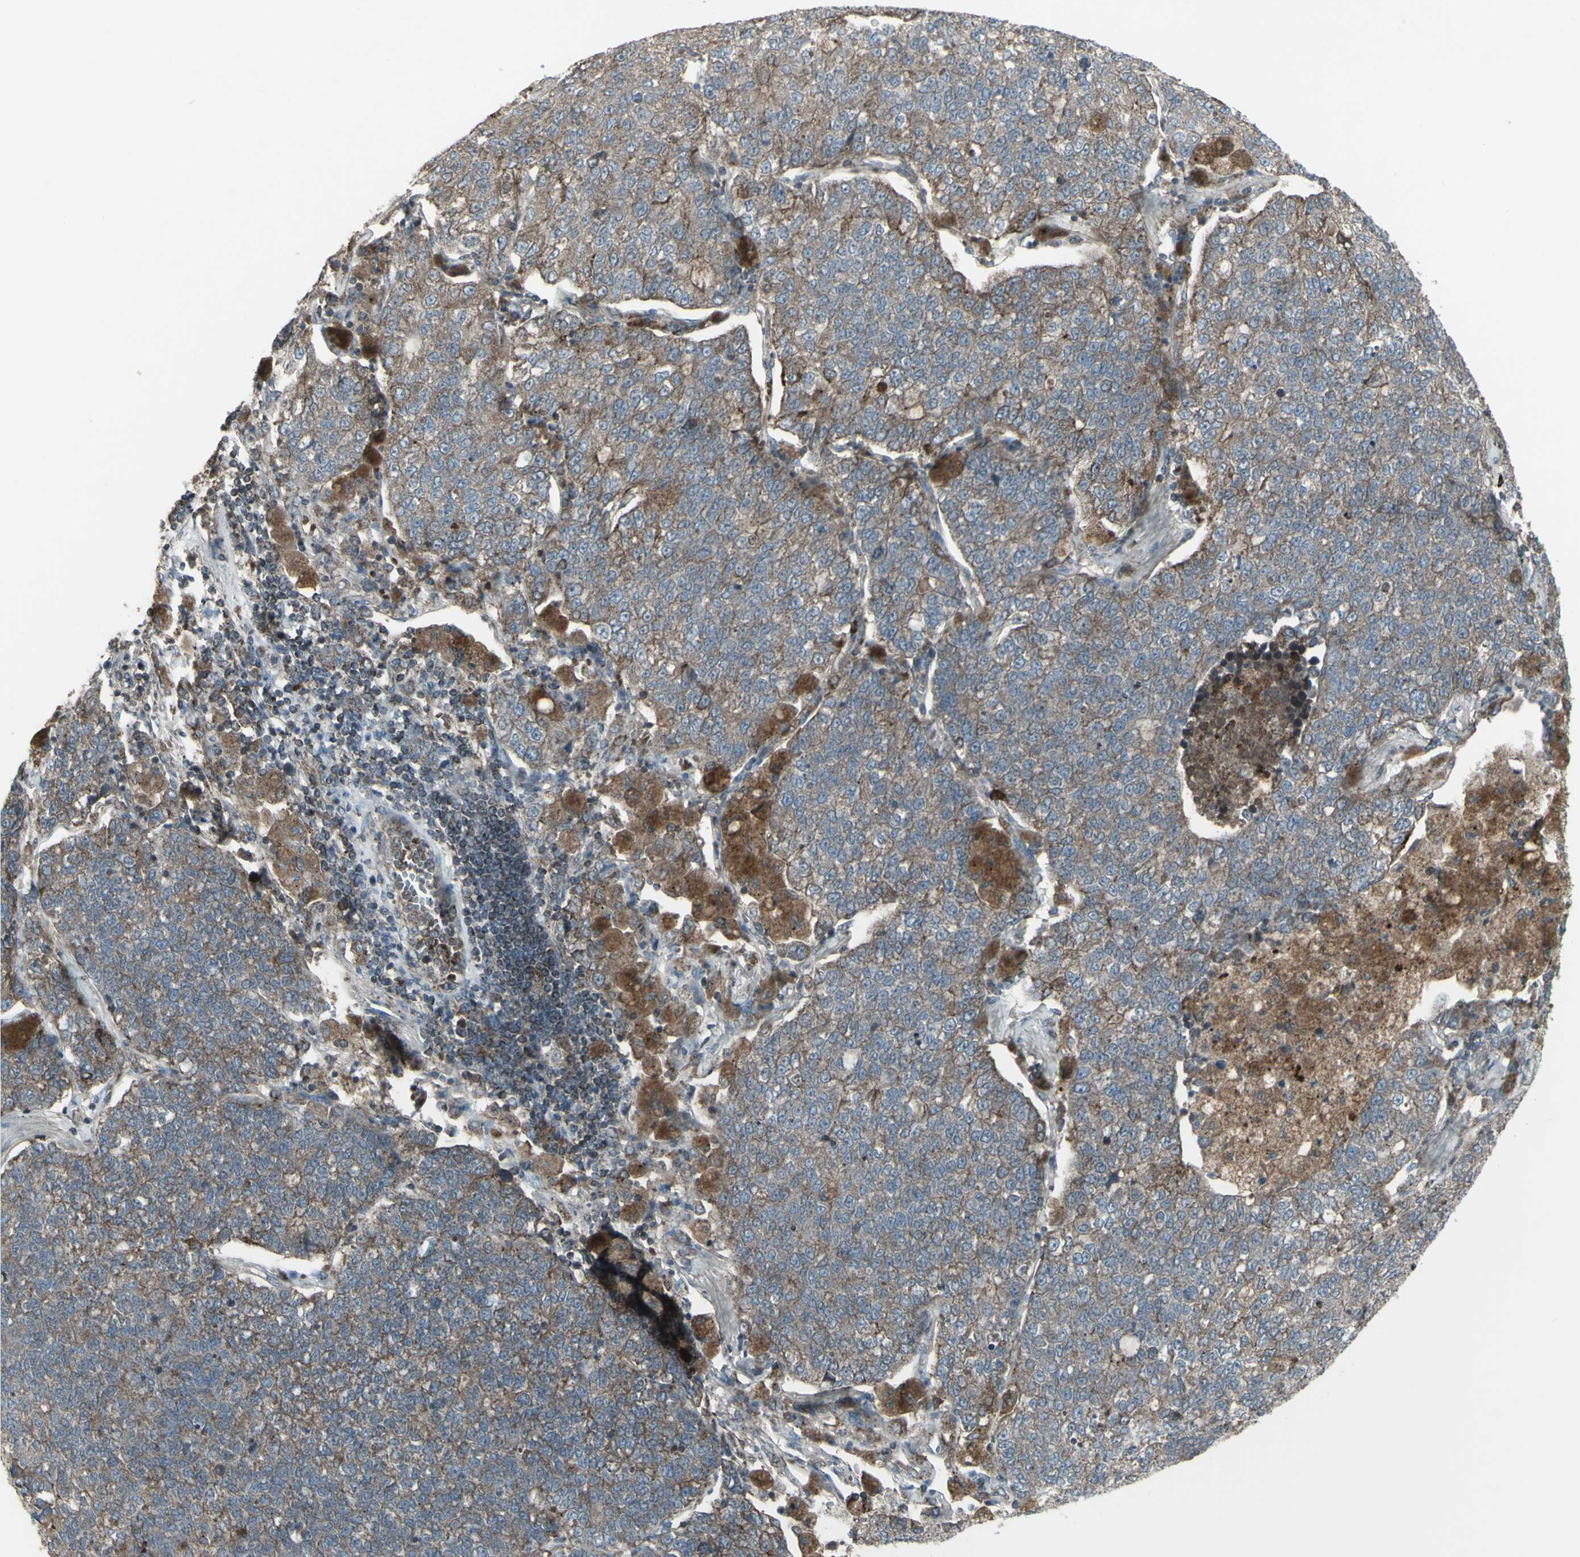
{"staining": {"intensity": "weak", "quantity": ">75%", "location": "cytoplasmic/membranous"}, "tissue": "lung cancer", "cell_type": "Tumor cells", "image_type": "cancer", "snomed": [{"axis": "morphology", "description": "Adenocarcinoma, NOS"}, {"axis": "topography", "description": "Lung"}], "caption": "Adenocarcinoma (lung) was stained to show a protein in brown. There is low levels of weak cytoplasmic/membranous positivity in approximately >75% of tumor cells.", "gene": "SHC1", "patient": {"sex": "male", "age": 49}}